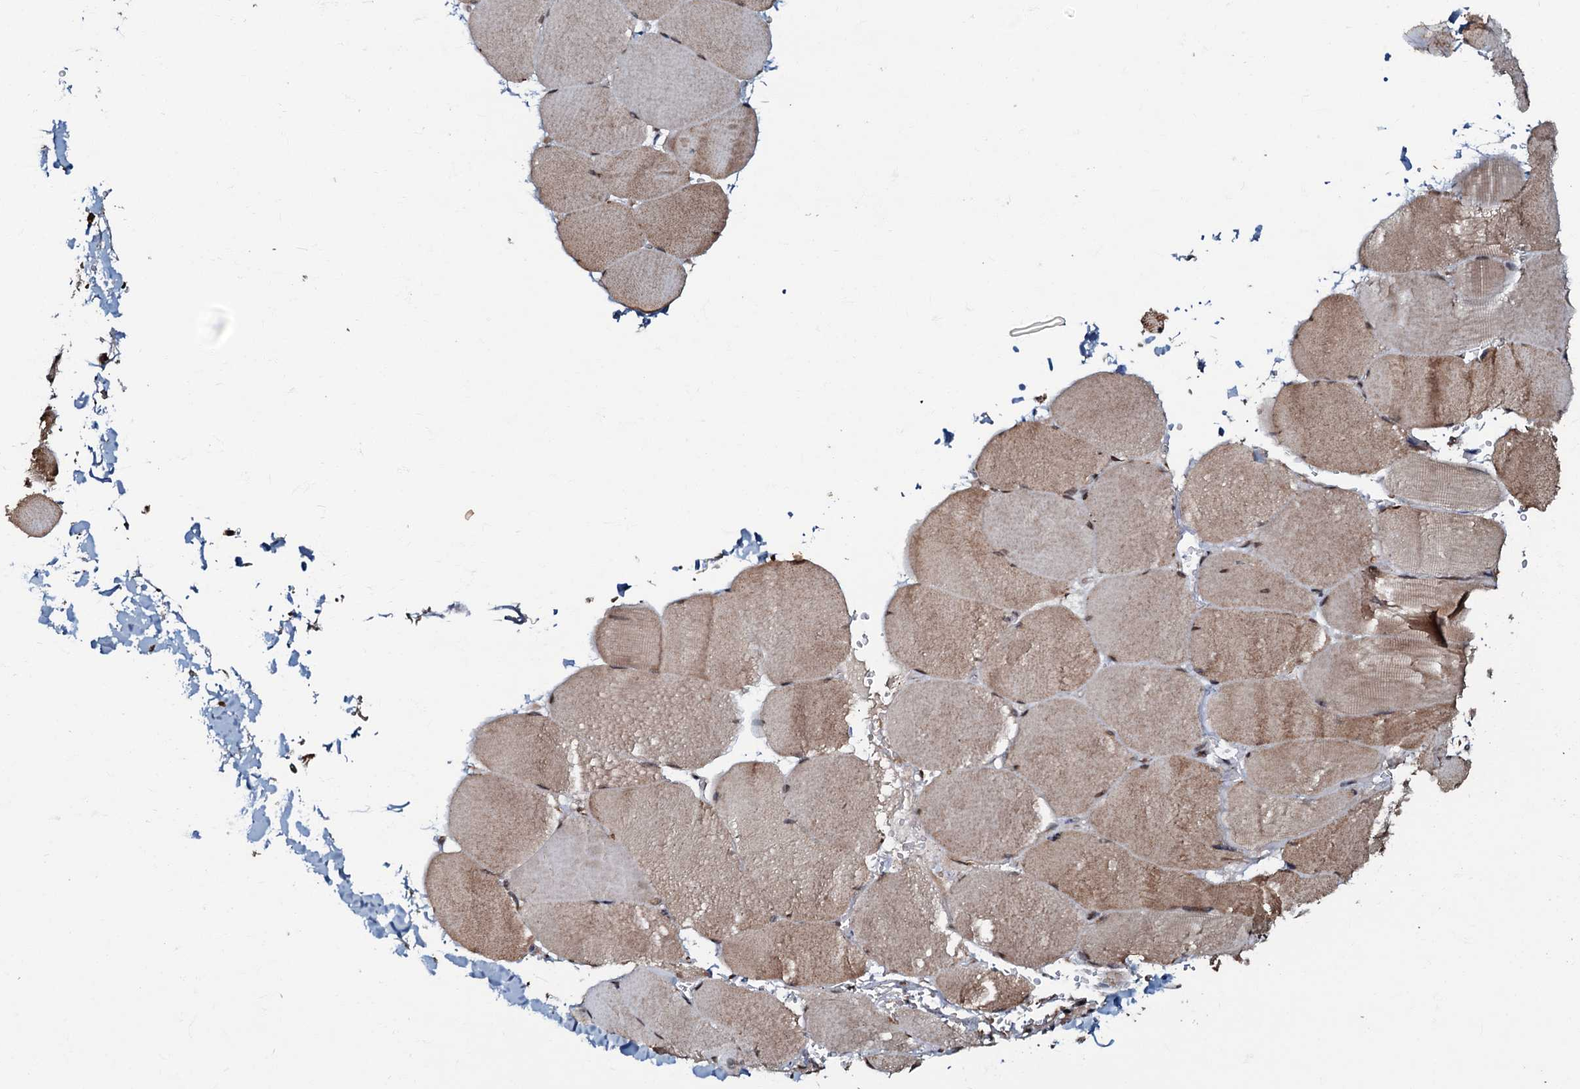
{"staining": {"intensity": "moderate", "quantity": "<25%", "location": "cytoplasmic/membranous"}, "tissue": "skeletal muscle", "cell_type": "Myocytes", "image_type": "normal", "snomed": [{"axis": "morphology", "description": "Normal tissue, NOS"}, {"axis": "topography", "description": "Skeletal muscle"}, {"axis": "topography", "description": "Head-Neck"}], "caption": "Human skeletal muscle stained for a protein (brown) shows moderate cytoplasmic/membranous positive expression in about <25% of myocytes.", "gene": "C18orf32", "patient": {"sex": "male", "age": 66}}